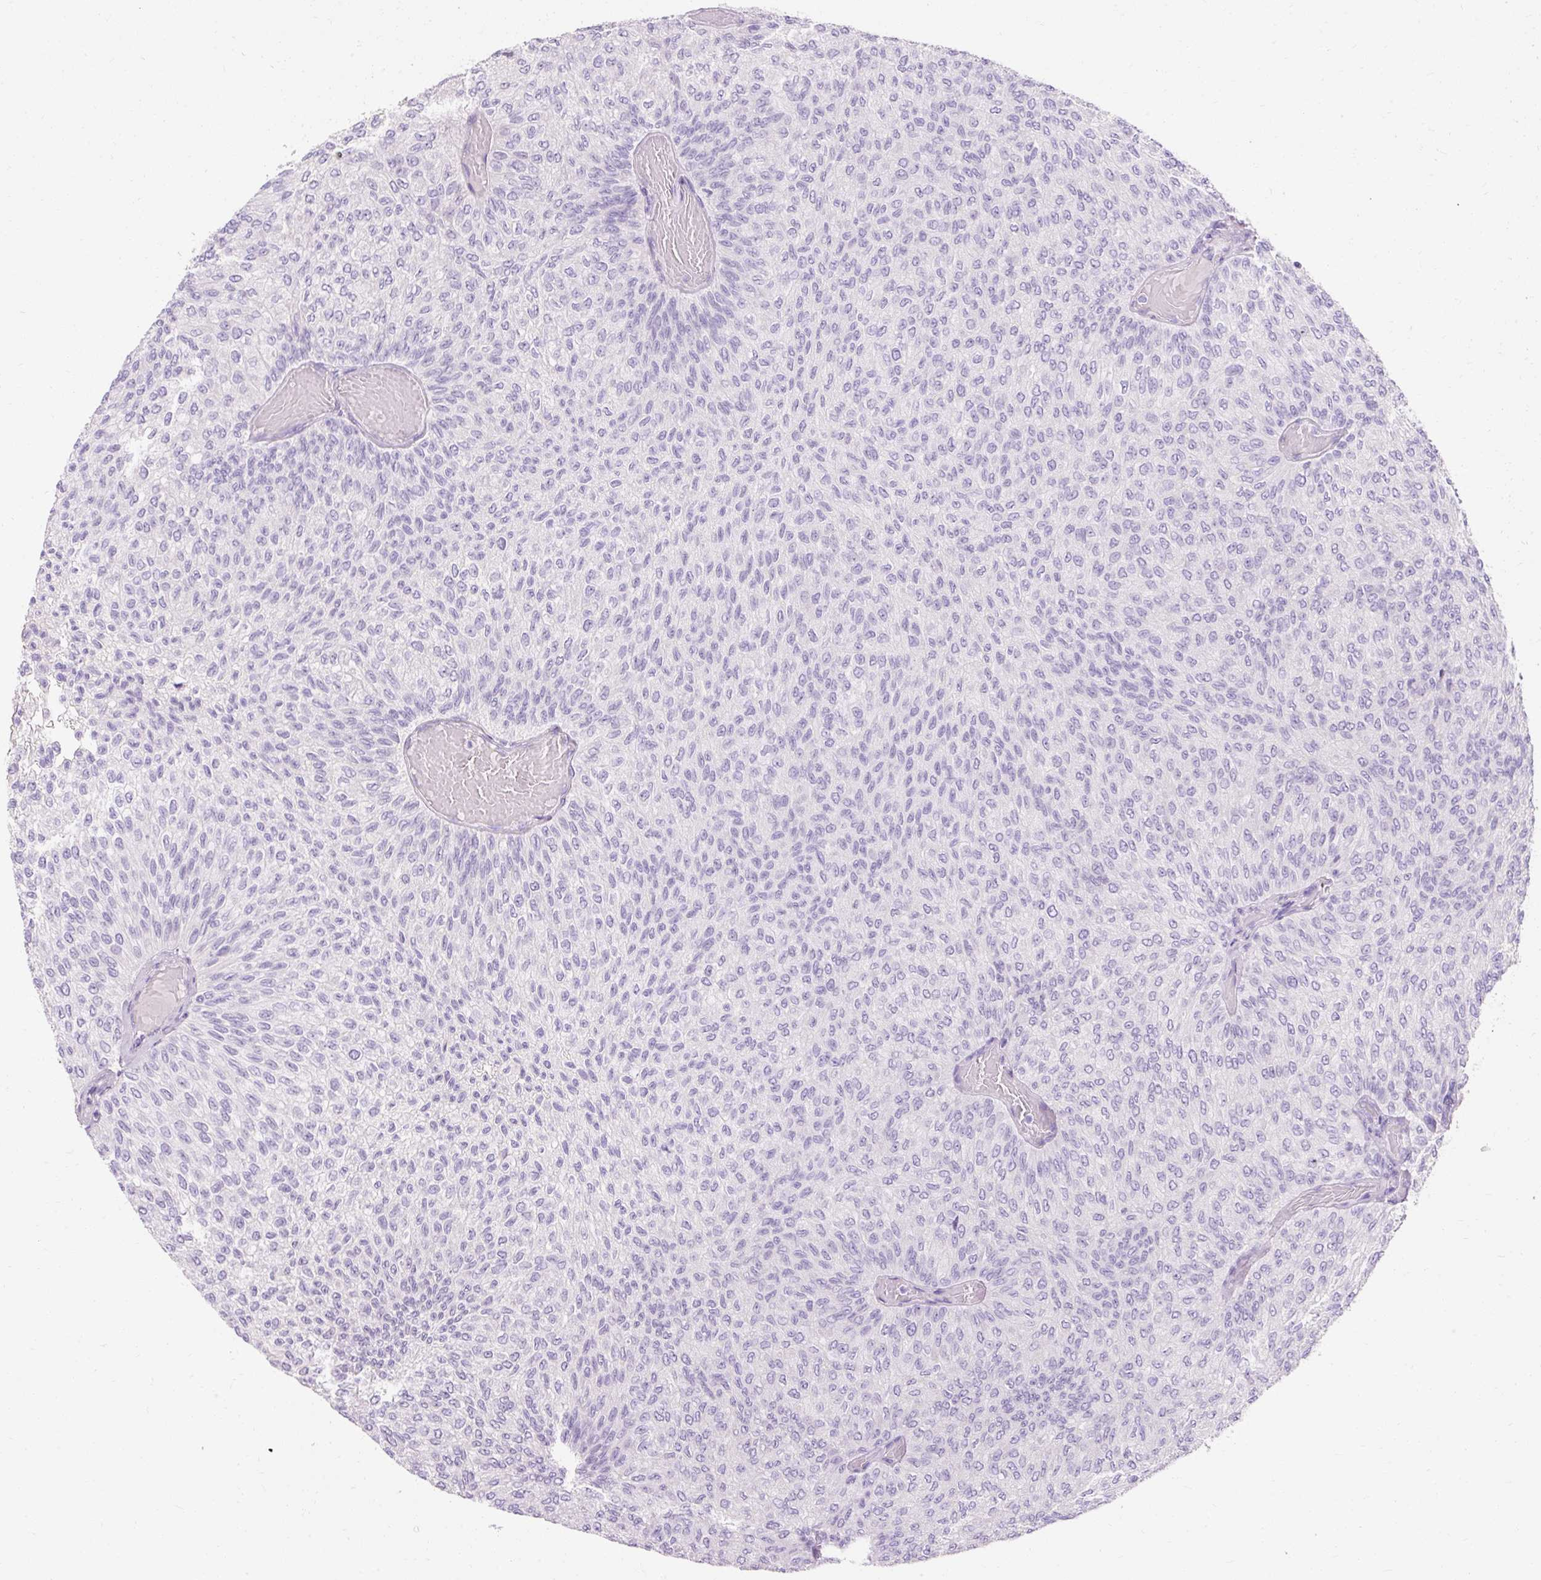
{"staining": {"intensity": "negative", "quantity": "none", "location": "none"}, "tissue": "urothelial cancer", "cell_type": "Tumor cells", "image_type": "cancer", "snomed": [{"axis": "morphology", "description": "Urothelial carcinoma, Low grade"}, {"axis": "topography", "description": "Urinary bladder"}], "caption": "Immunohistochemical staining of urothelial cancer exhibits no significant expression in tumor cells.", "gene": "TMEM213", "patient": {"sex": "male", "age": 78}}